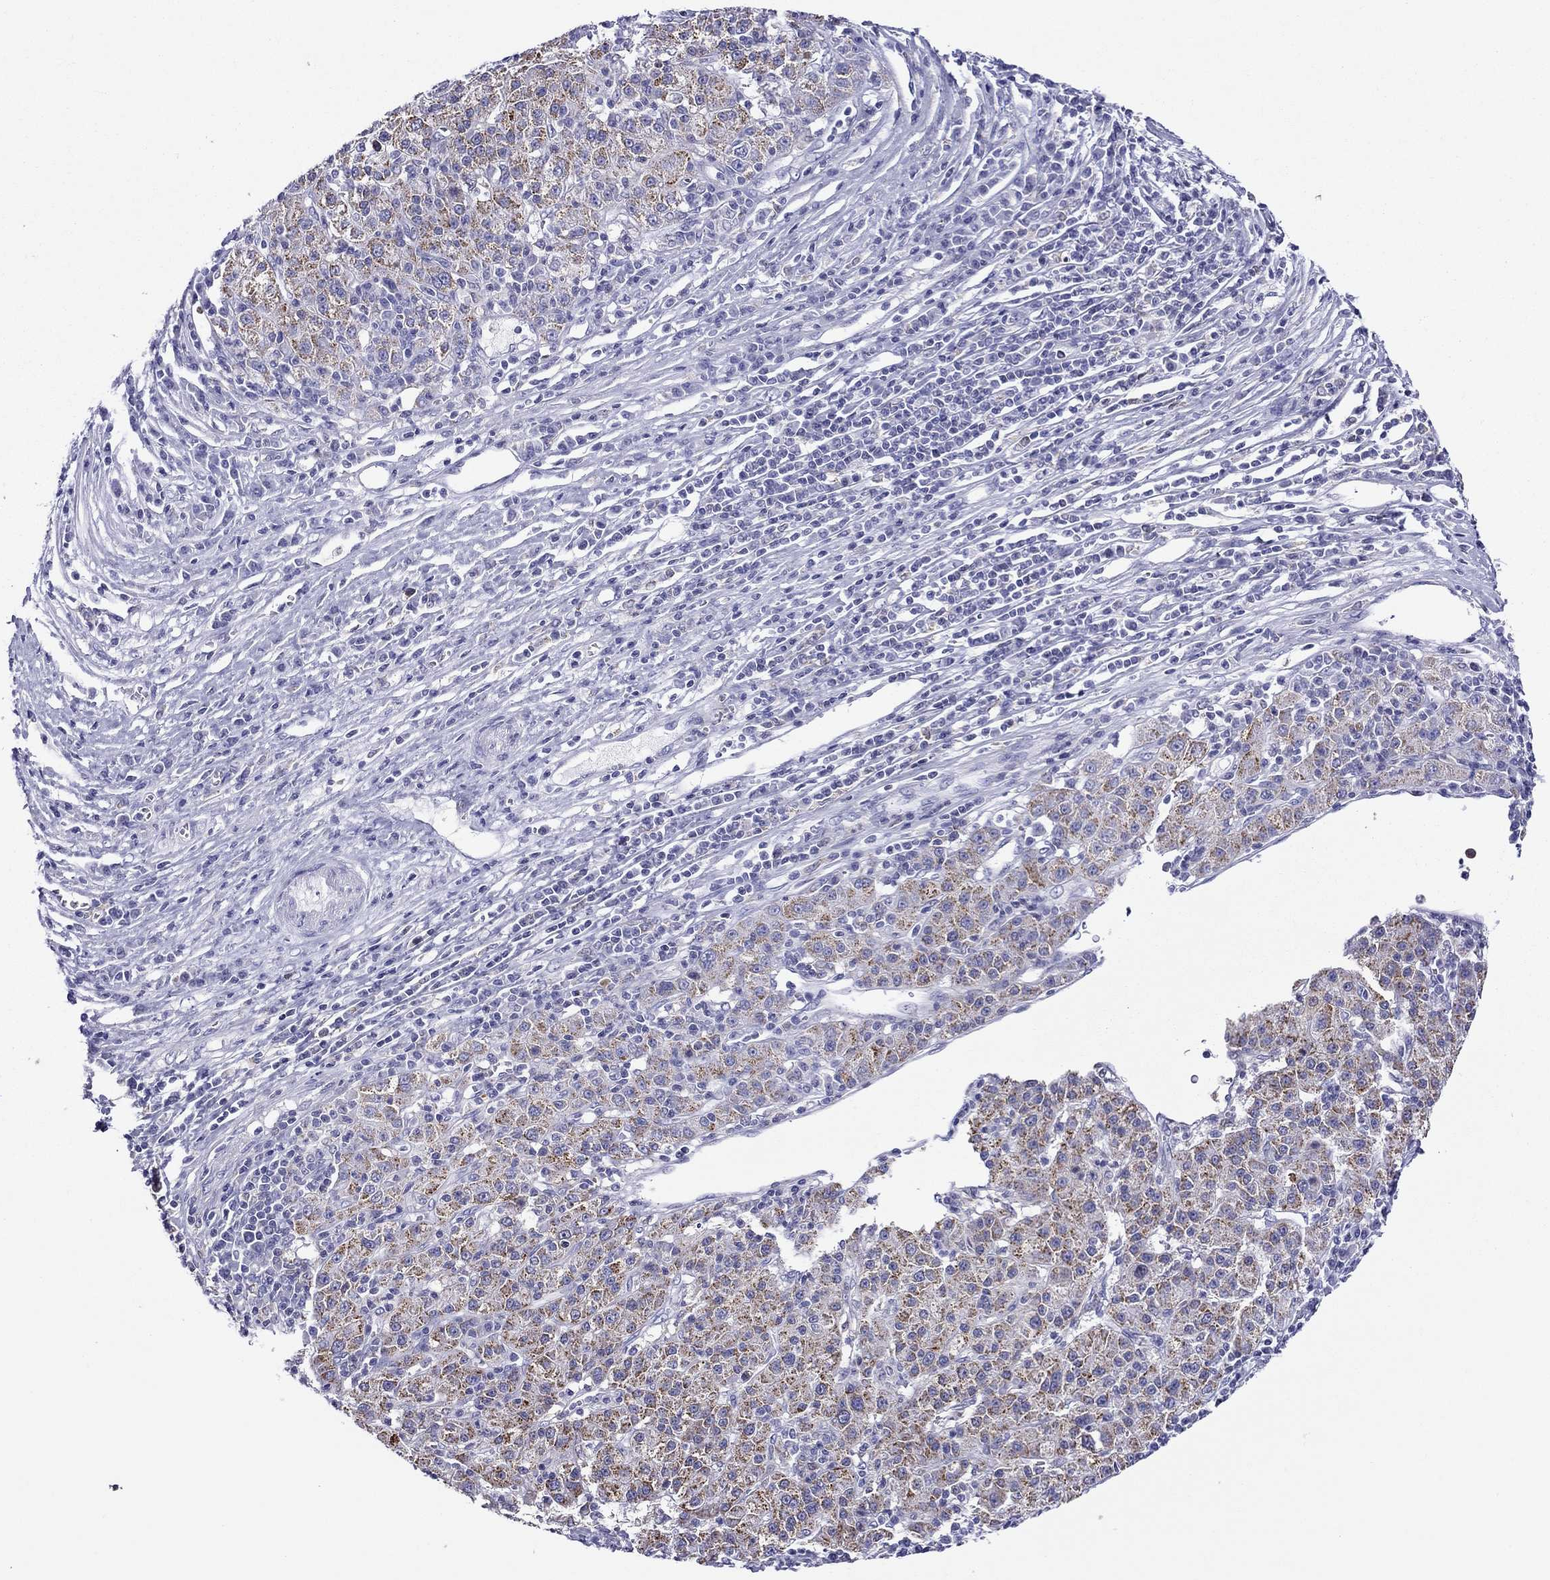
{"staining": {"intensity": "moderate", "quantity": "<25%", "location": "cytoplasmic/membranous"}, "tissue": "liver cancer", "cell_type": "Tumor cells", "image_type": "cancer", "snomed": [{"axis": "morphology", "description": "Carcinoma, Hepatocellular, NOS"}, {"axis": "topography", "description": "Liver"}], "caption": "About <25% of tumor cells in human liver hepatocellular carcinoma reveal moderate cytoplasmic/membranous protein positivity as visualized by brown immunohistochemical staining.", "gene": "SCG2", "patient": {"sex": "female", "age": 60}}